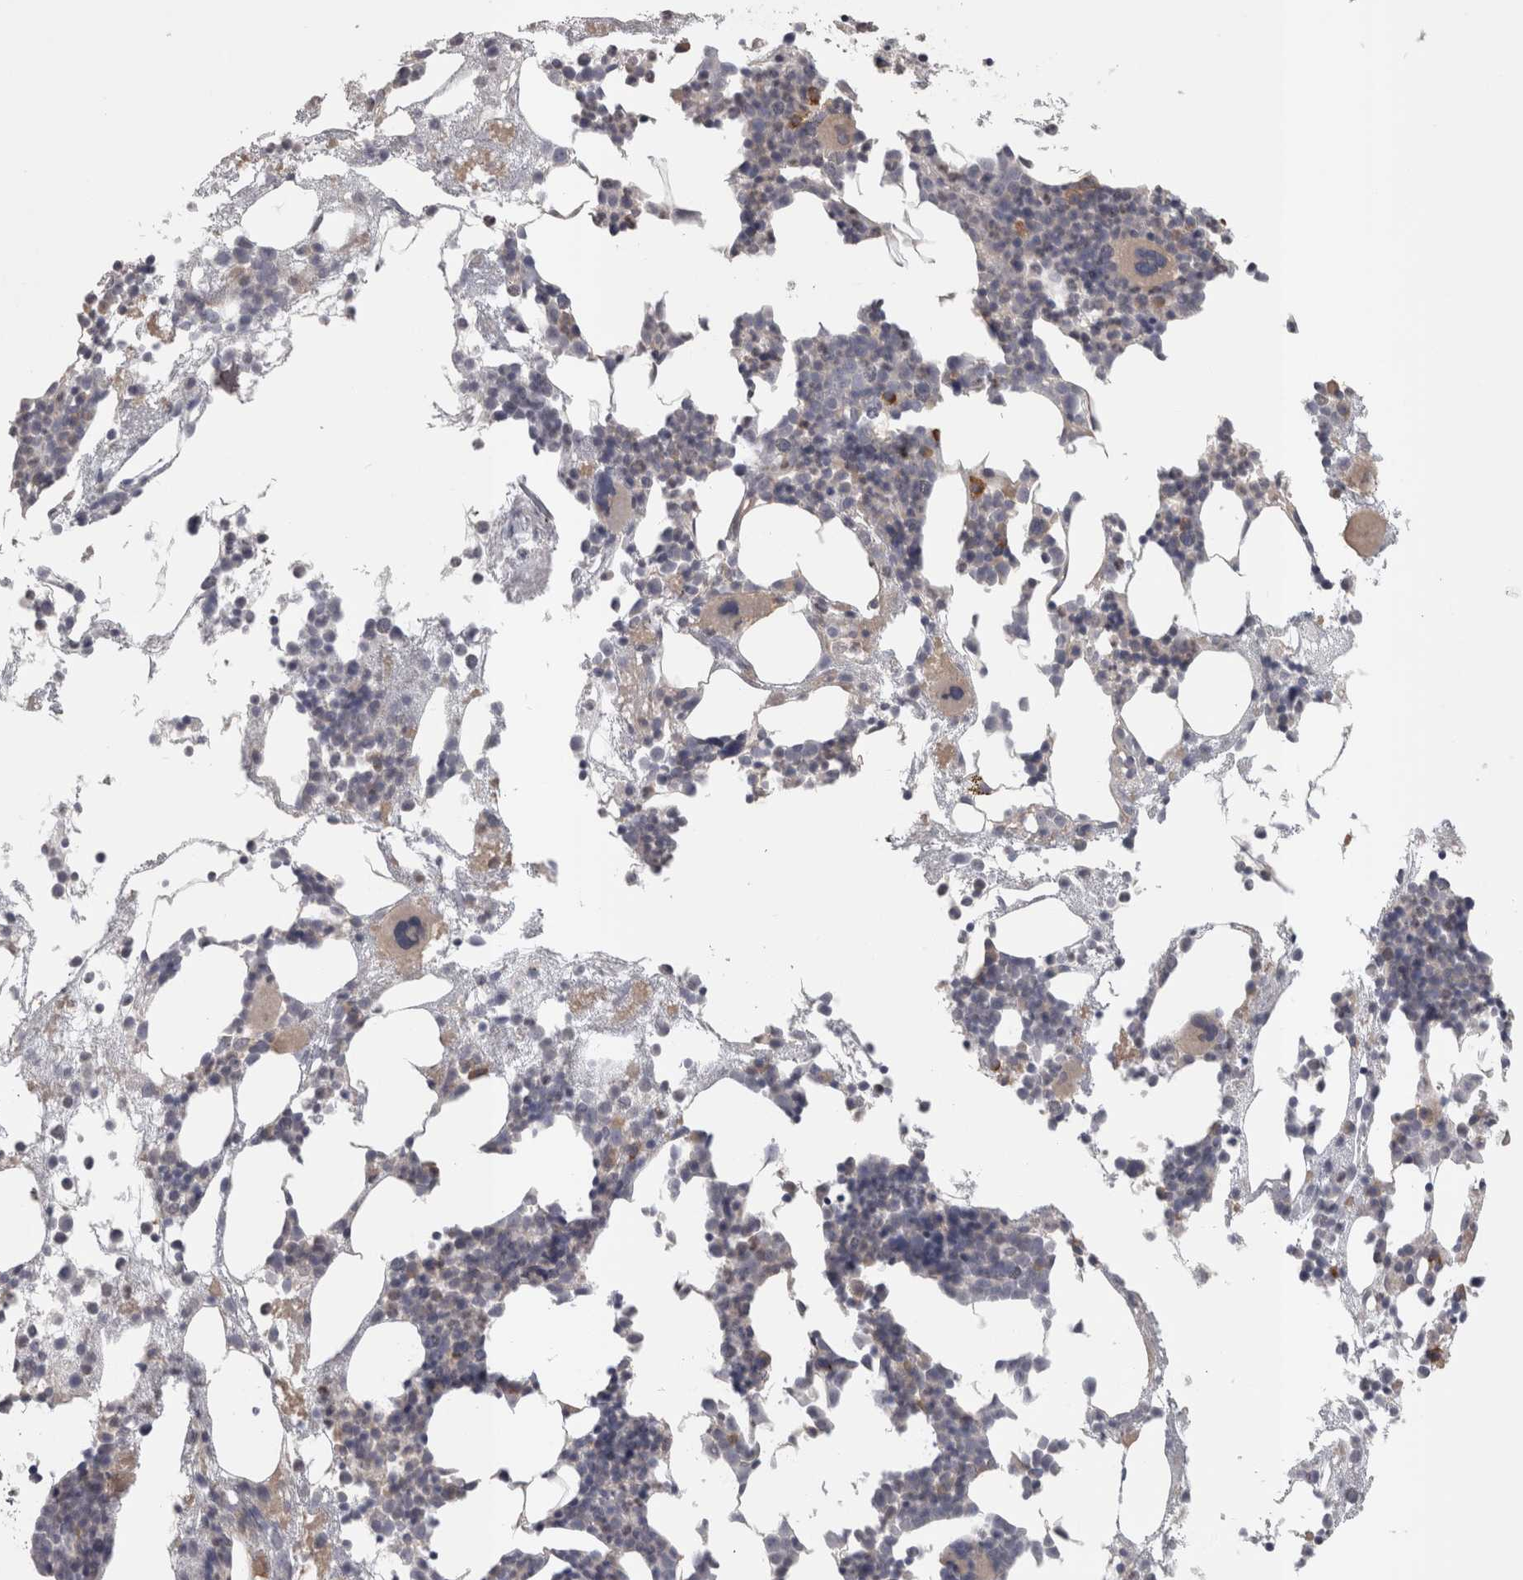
{"staining": {"intensity": "moderate", "quantity": "<25%", "location": "cytoplasmic/membranous"}, "tissue": "bone marrow", "cell_type": "Hematopoietic cells", "image_type": "normal", "snomed": [{"axis": "morphology", "description": "Normal tissue, NOS"}, {"axis": "morphology", "description": "Inflammation, NOS"}, {"axis": "topography", "description": "Bone marrow"}], "caption": "High-power microscopy captured an immunohistochemistry (IHC) micrograph of unremarkable bone marrow, revealing moderate cytoplasmic/membranous positivity in about <25% of hematopoietic cells. The staining was performed using DAB to visualize the protein expression in brown, while the nuclei were stained in blue with hematoxylin (Magnification: 20x).", "gene": "SLCO5A1", "patient": {"sex": "female", "age": 81}}